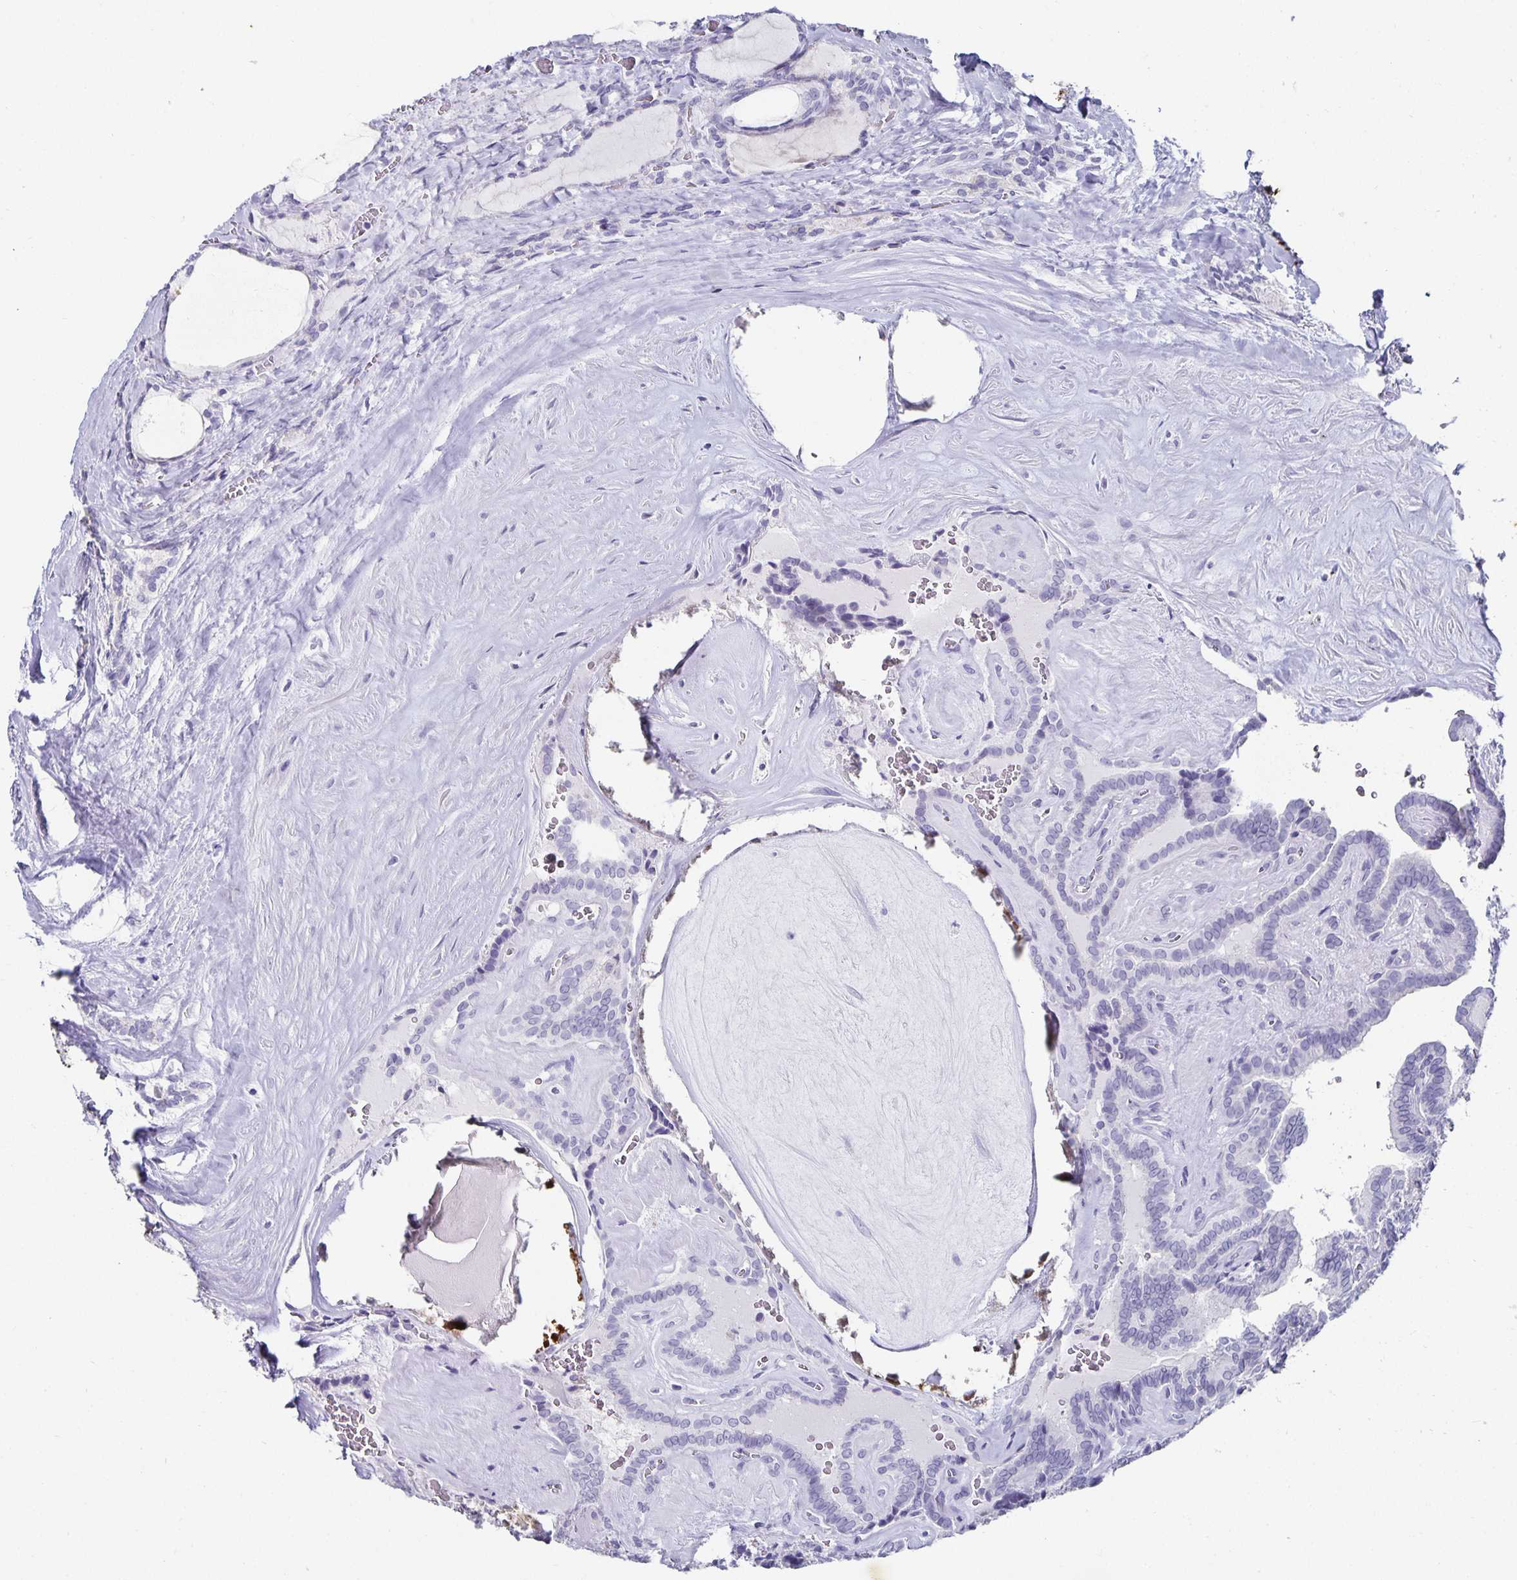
{"staining": {"intensity": "negative", "quantity": "none", "location": "none"}, "tissue": "thyroid cancer", "cell_type": "Tumor cells", "image_type": "cancer", "snomed": [{"axis": "morphology", "description": "Papillary adenocarcinoma, NOS"}, {"axis": "topography", "description": "Thyroid gland"}], "caption": "Immunohistochemical staining of thyroid cancer (papillary adenocarcinoma) shows no significant staining in tumor cells. (Brightfield microscopy of DAB (3,3'-diaminobenzidine) immunohistochemistry (IHC) at high magnification).", "gene": "CHGA", "patient": {"sex": "female", "age": 21}}